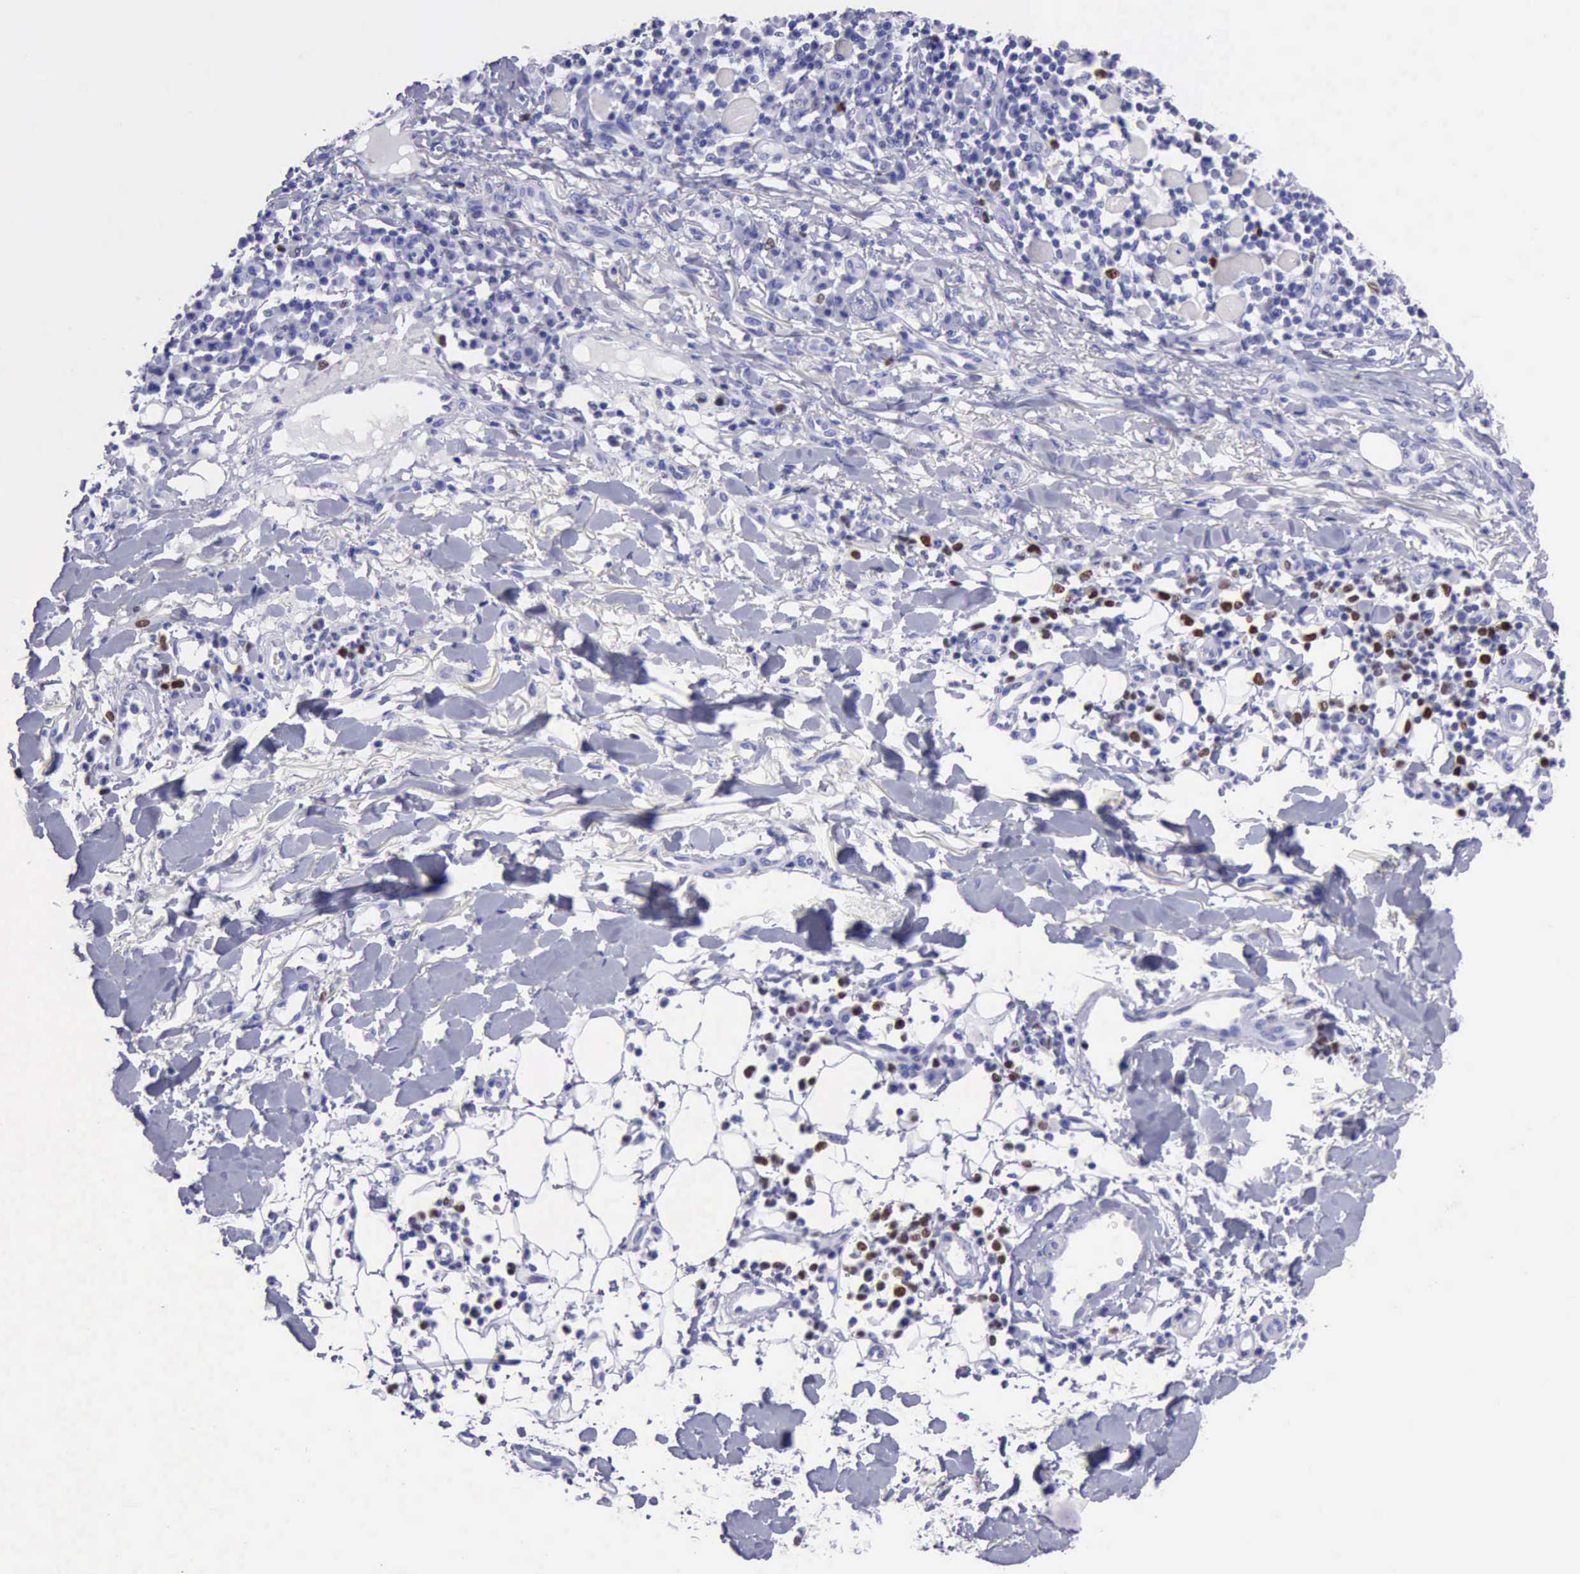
{"staining": {"intensity": "moderate", "quantity": "<25%", "location": "nuclear"}, "tissue": "skin cancer", "cell_type": "Tumor cells", "image_type": "cancer", "snomed": [{"axis": "morphology", "description": "Squamous cell carcinoma, NOS"}, {"axis": "topography", "description": "Skin"}], "caption": "Human squamous cell carcinoma (skin) stained with a protein marker displays moderate staining in tumor cells.", "gene": "MCM2", "patient": {"sex": "female", "age": 89}}